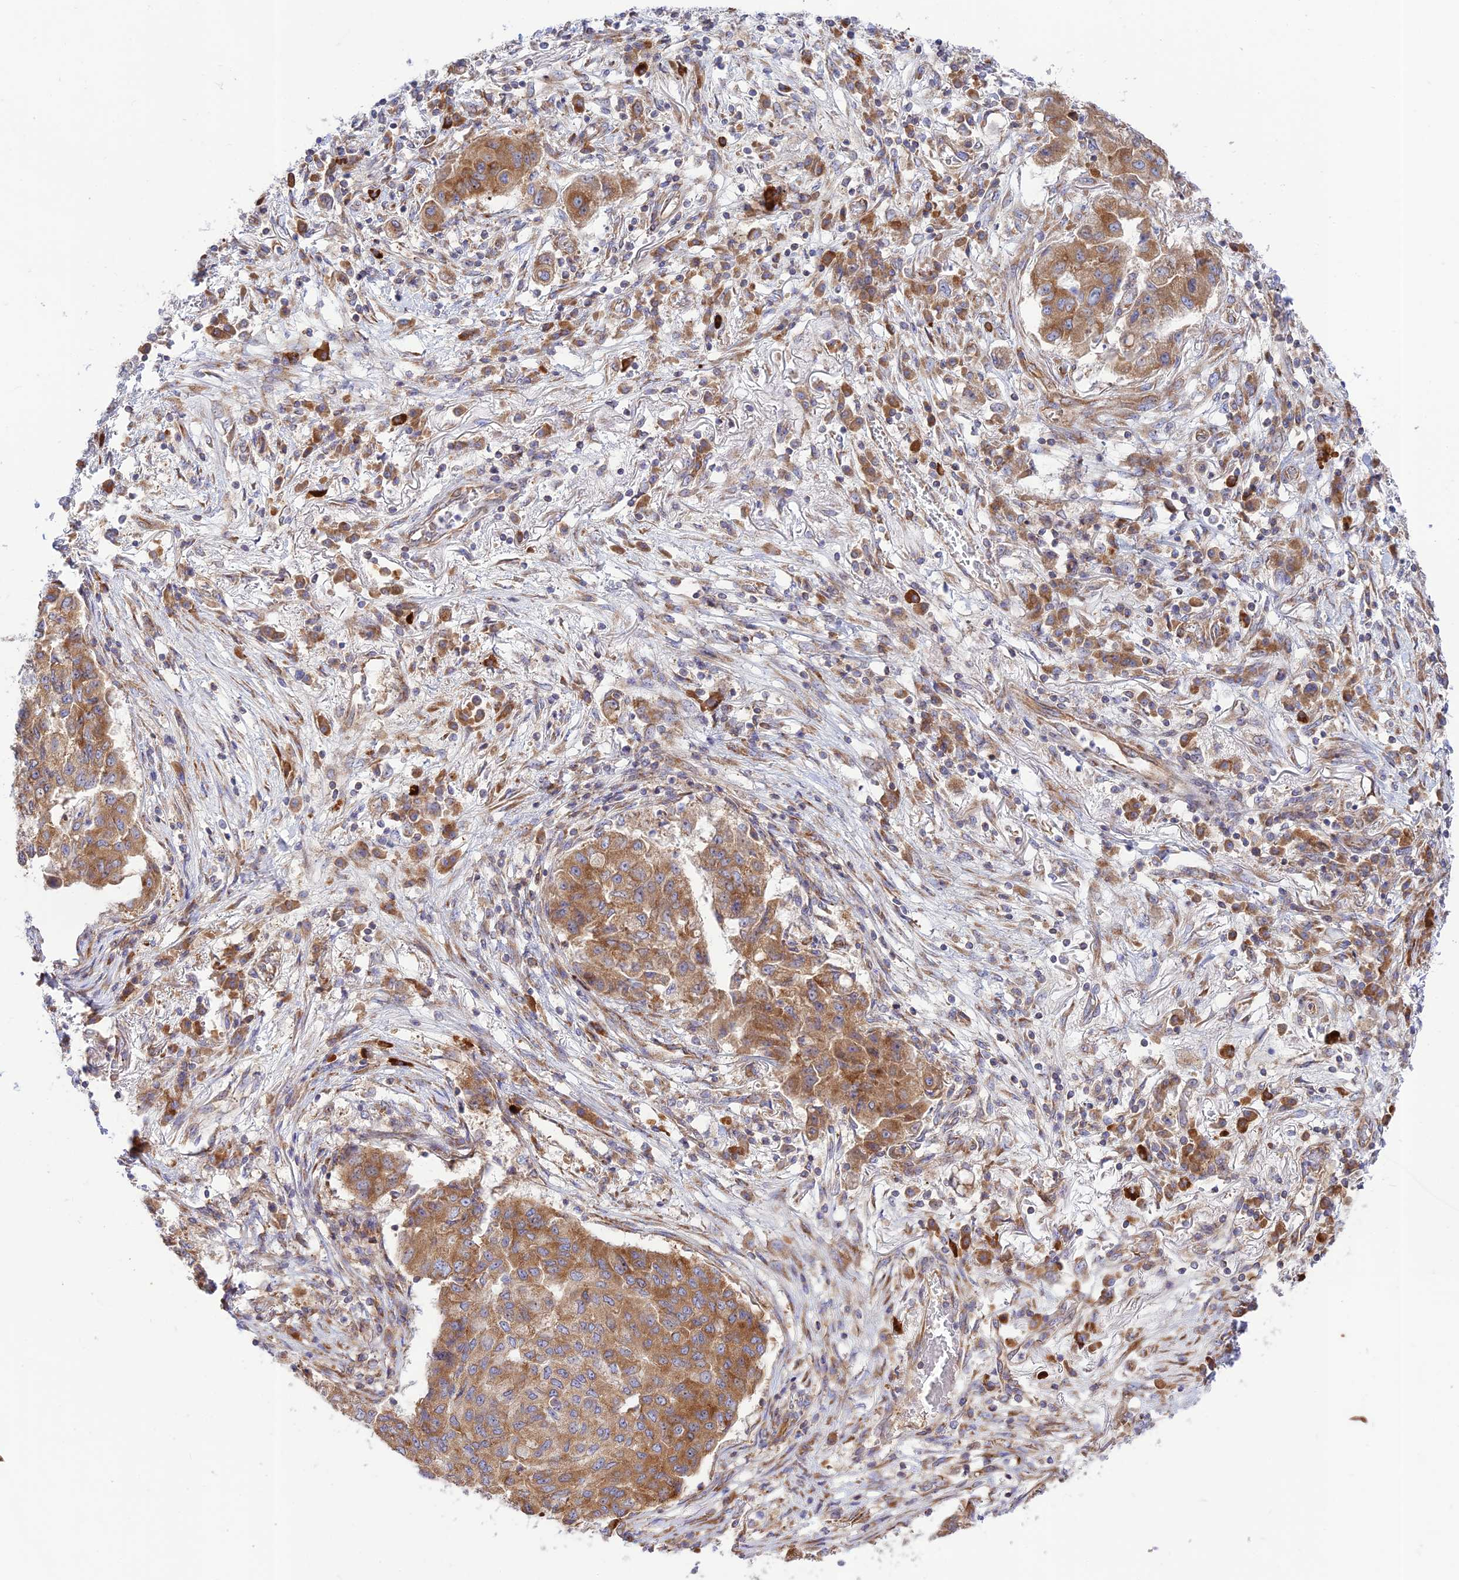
{"staining": {"intensity": "moderate", "quantity": ">75%", "location": "cytoplasmic/membranous"}, "tissue": "lung cancer", "cell_type": "Tumor cells", "image_type": "cancer", "snomed": [{"axis": "morphology", "description": "Squamous cell carcinoma, NOS"}, {"axis": "topography", "description": "Lung"}], "caption": "IHC photomicrograph of neoplastic tissue: squamous cell carcinoma (lung) stained using IHC demonstrates medium levels of moderate protein expression localized specifically in the cytoplasmic/membranous of tumor cells, appearing as a cytoplasmic/membranous brown color.", "gene": "PIMREG", "patient": {"sex": "male", "age": 74}}